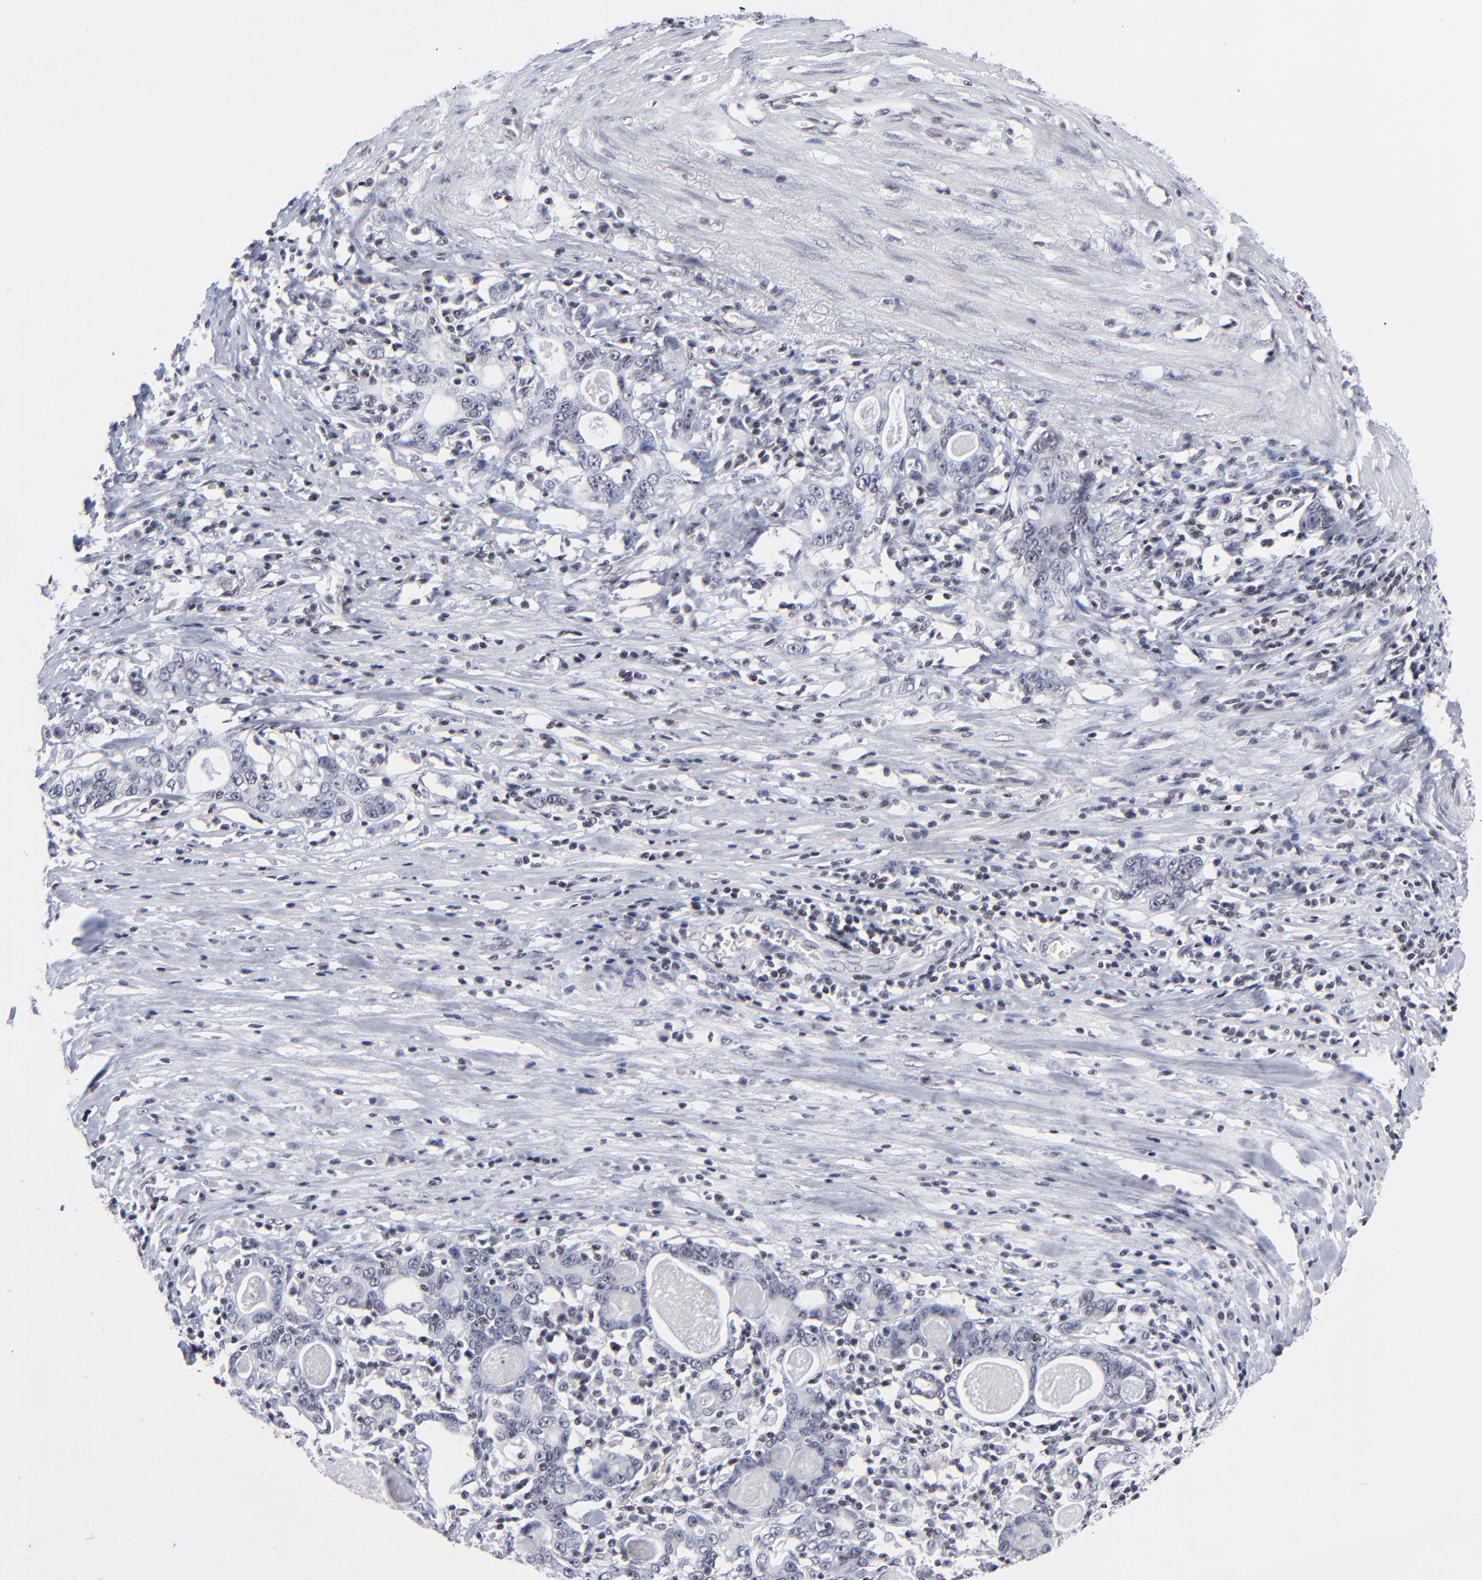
{"staining": {"intensity": "negative", "quantity": "none", "location": "none"}, "tissue": "stomach cancer", "cell_type": "Tumor cells", "image_type": "cancer", "snomed": [{"axis": "morphology", "description": "Adenocarcinoma, NOS"}, {"axis": "topography", "description": "Stomach, lower"}], "caption": "There is no significant staining in tumor cells of stomach cancer.", "gene": "SP2", "patient": {"sex": "female", "age": 72}}